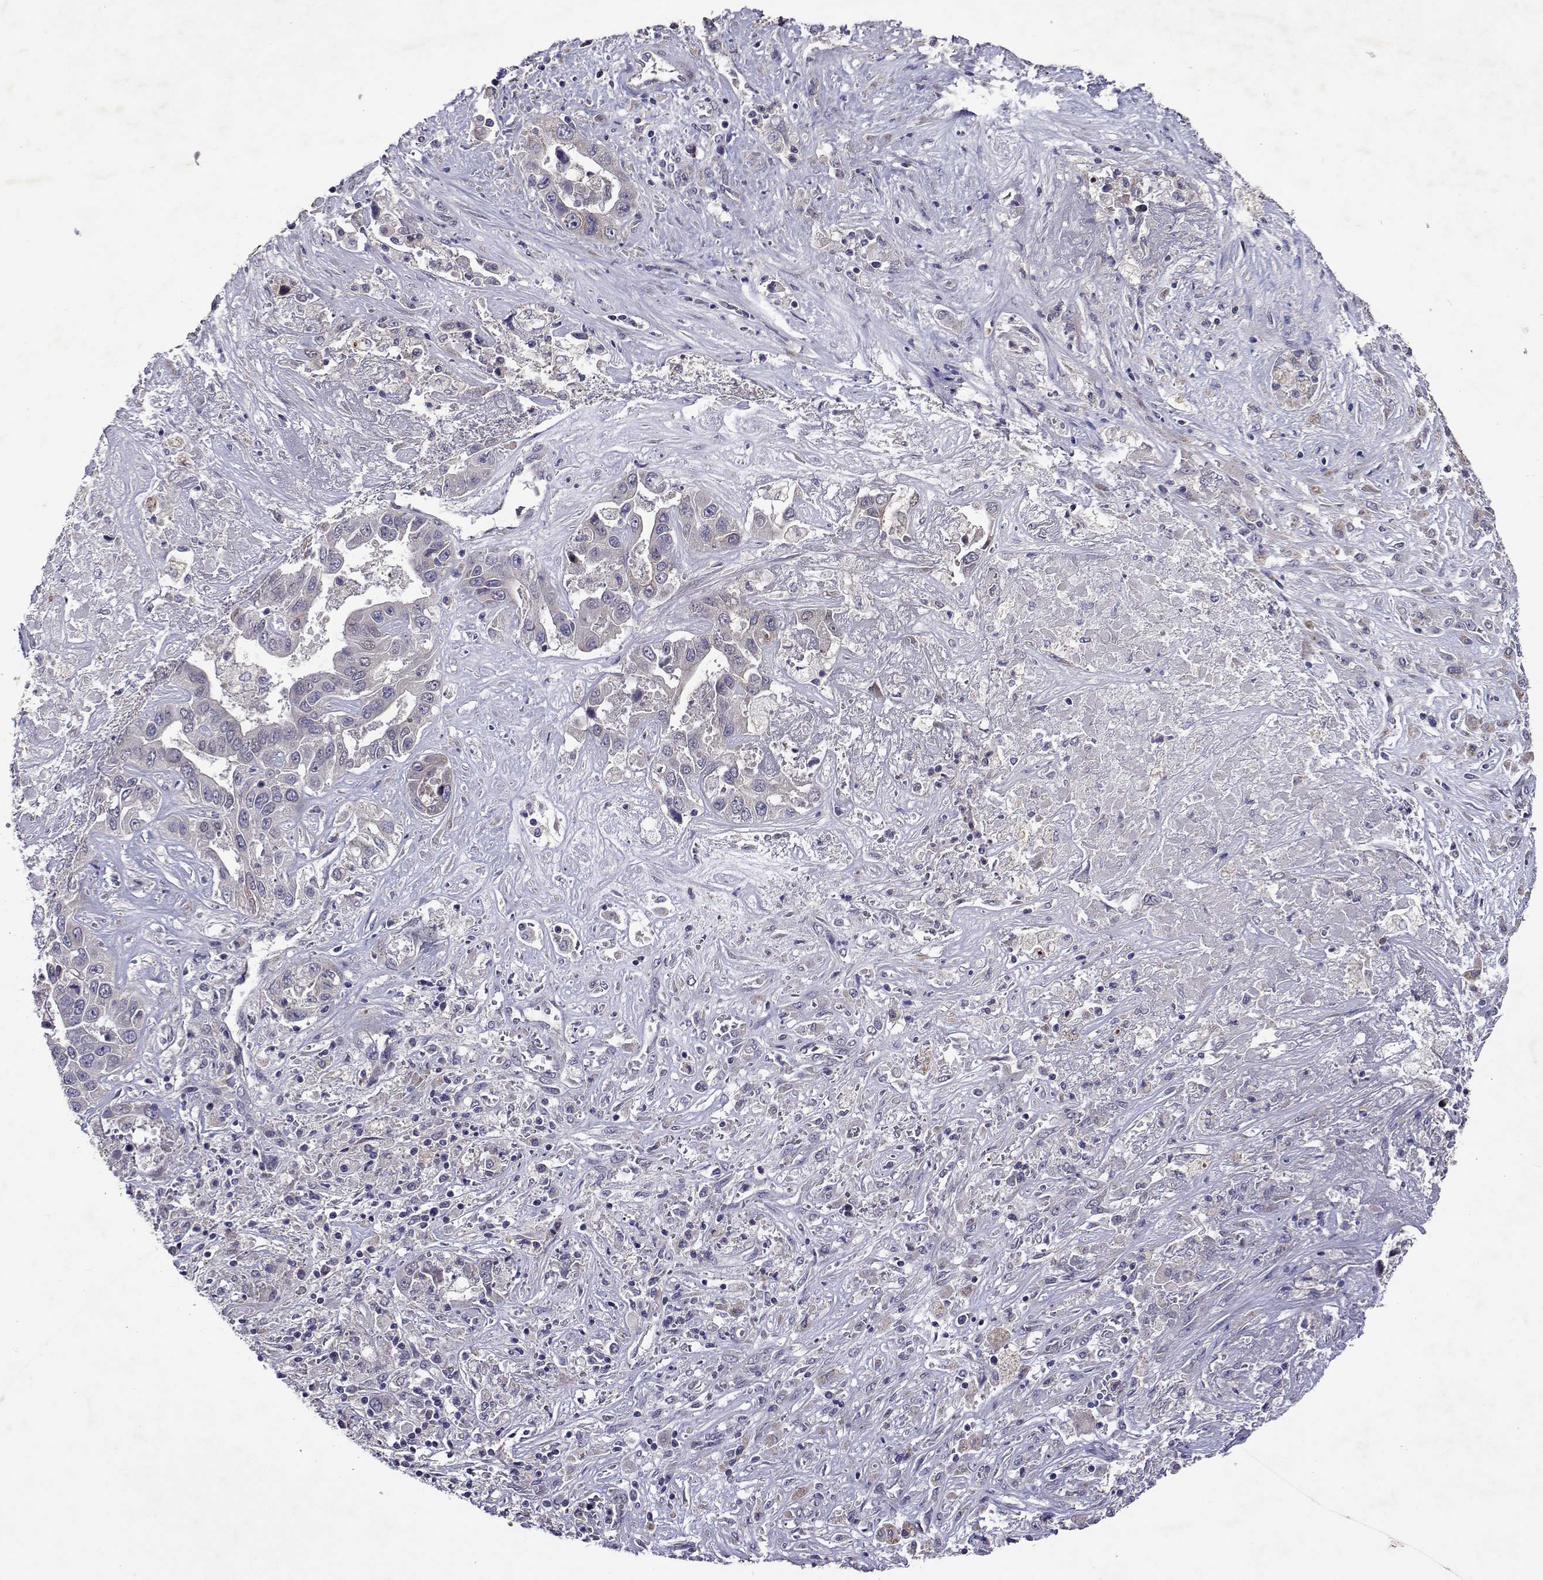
{"staining": {"intensity": "negative", "quantity": "none", "location": "none"}, "tissue": "liver cancer", "cell_type": "Tumor cells", "image_type": "cancer", "snomed": [{"axis": "morphology", "description": "Cholangiocarcinoma"}, {"axis": "topography", "description": "Liver"}], "caption": "Photomicrograph shows no significant protein staining in tumor cells of cholangiocarcinoma (liver). (DAB (3,3'-diaminobenzidine) immunohistochemistry (IHC) with hematoxylin counter stain).", "gene": "TARBP2", "patient": {"sex": "female", "age": 52}}